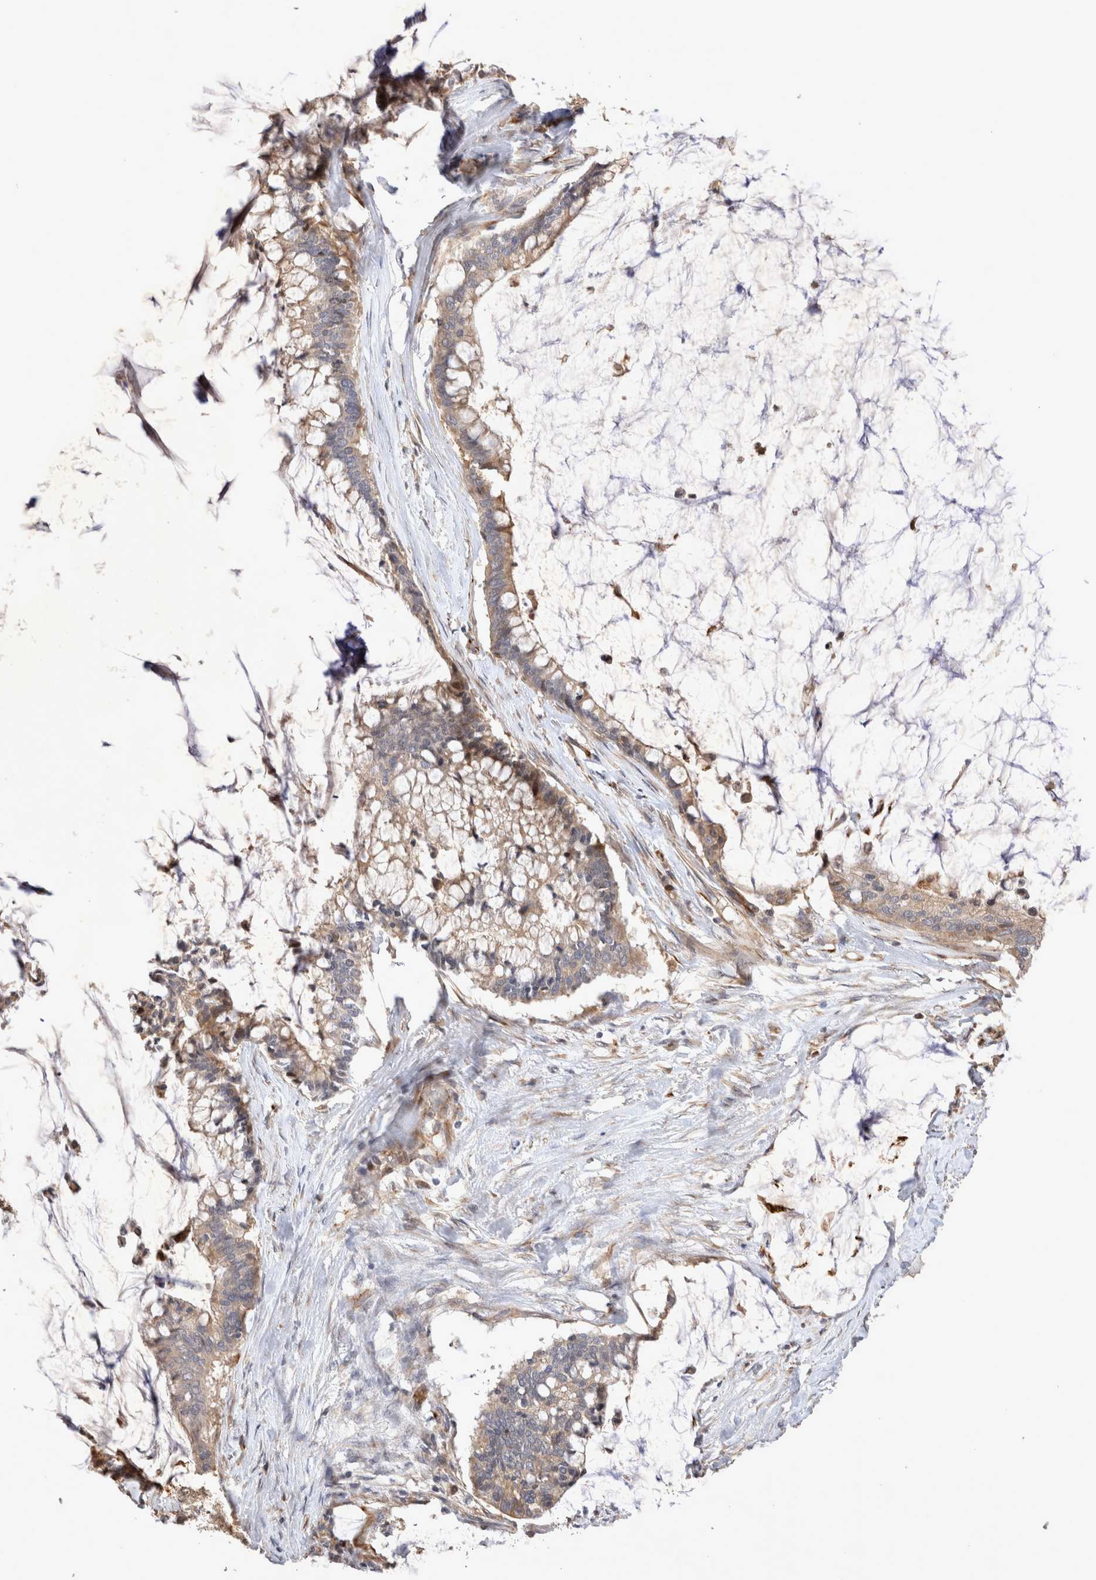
{"staining": {"intensity": "weak", "quantity": ">75%", "location": "cytoplasmic/membranous"}, "tissue": "pancreatic cancer", "cell_type": "Tumor cells", "image_type": "cancer", "snomed": [{"axis": "morphology", "description": "Adenocarcinoma, NOS"}, {"axis": "topography", "description": "Pancreas"}], "caption": "Protein staining of pancreatic cancer (adenocarcinoma) tissue exhibits weak cytoplasmic/membranous expression in about >75% of tumor cells.", "gene": "NMU", "patient": {"sex": "male", "age": 41}}